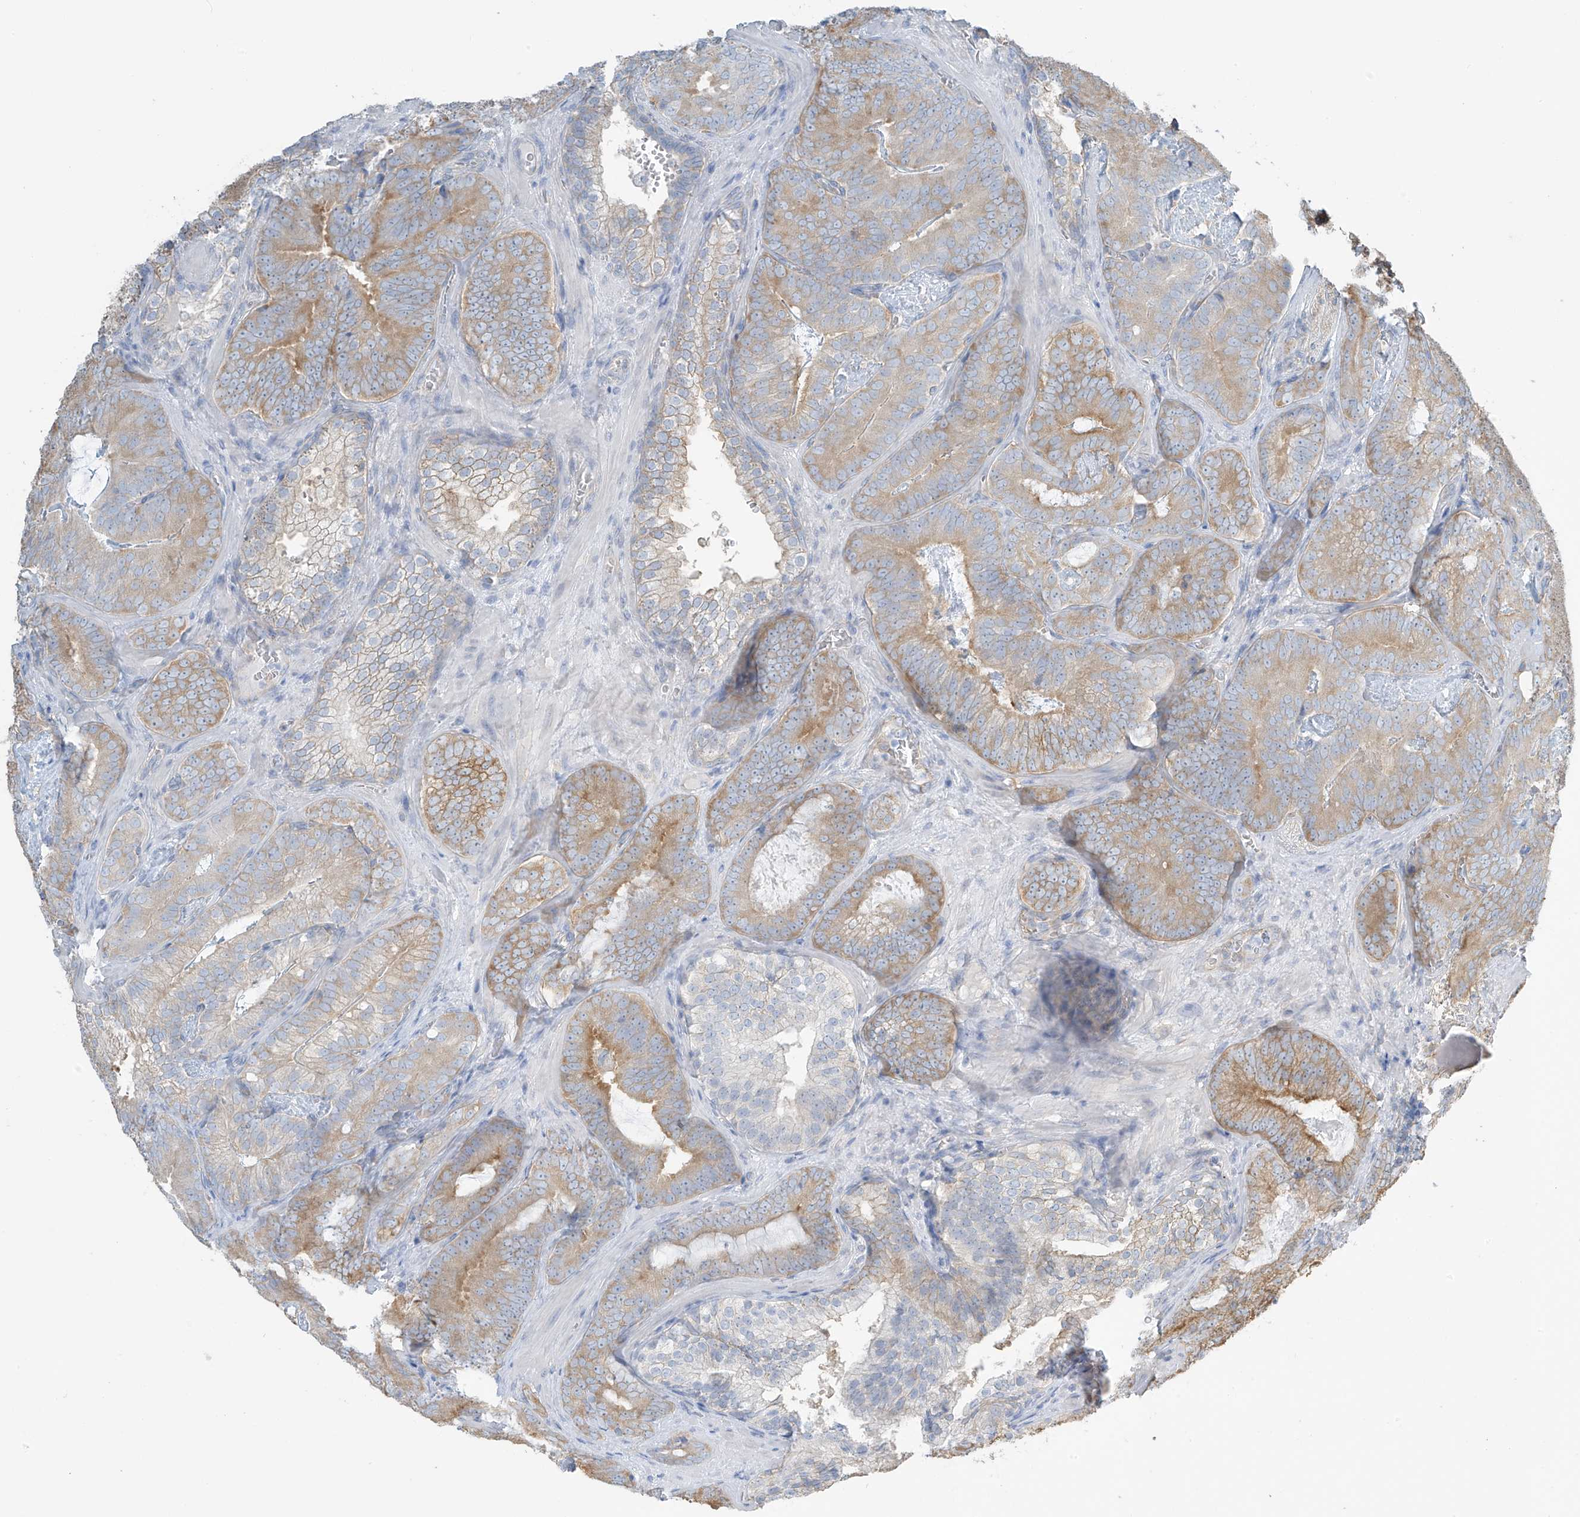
{"staining": {"intensity": "moderate", "quantity": "25%-75%", "location": "cytoplasmic/membranous"}, "tissue": "prostate cancer", "cell_type": "Tumor cells", "image_type": "cancer", "snomed": [{"axis": "morphology", "description": "Adenocarcinoma, High grade"}, {"axis": "topography", "description": "Prostate"}], "caption": "Immunohistochemistry (IHC) photomicrograph of neoplastic tissue: prostate cancer (adenocarcinoma (high-grade)) stained using IHC shows medium levels of moderate protein expression localized specifically in the cytoplasmic/membranous of tumor cells, appearing as a cytoplasmic/membranous brown color.", "gene": "ZNF846", "patient": {"sex": "male", "age": 66}}